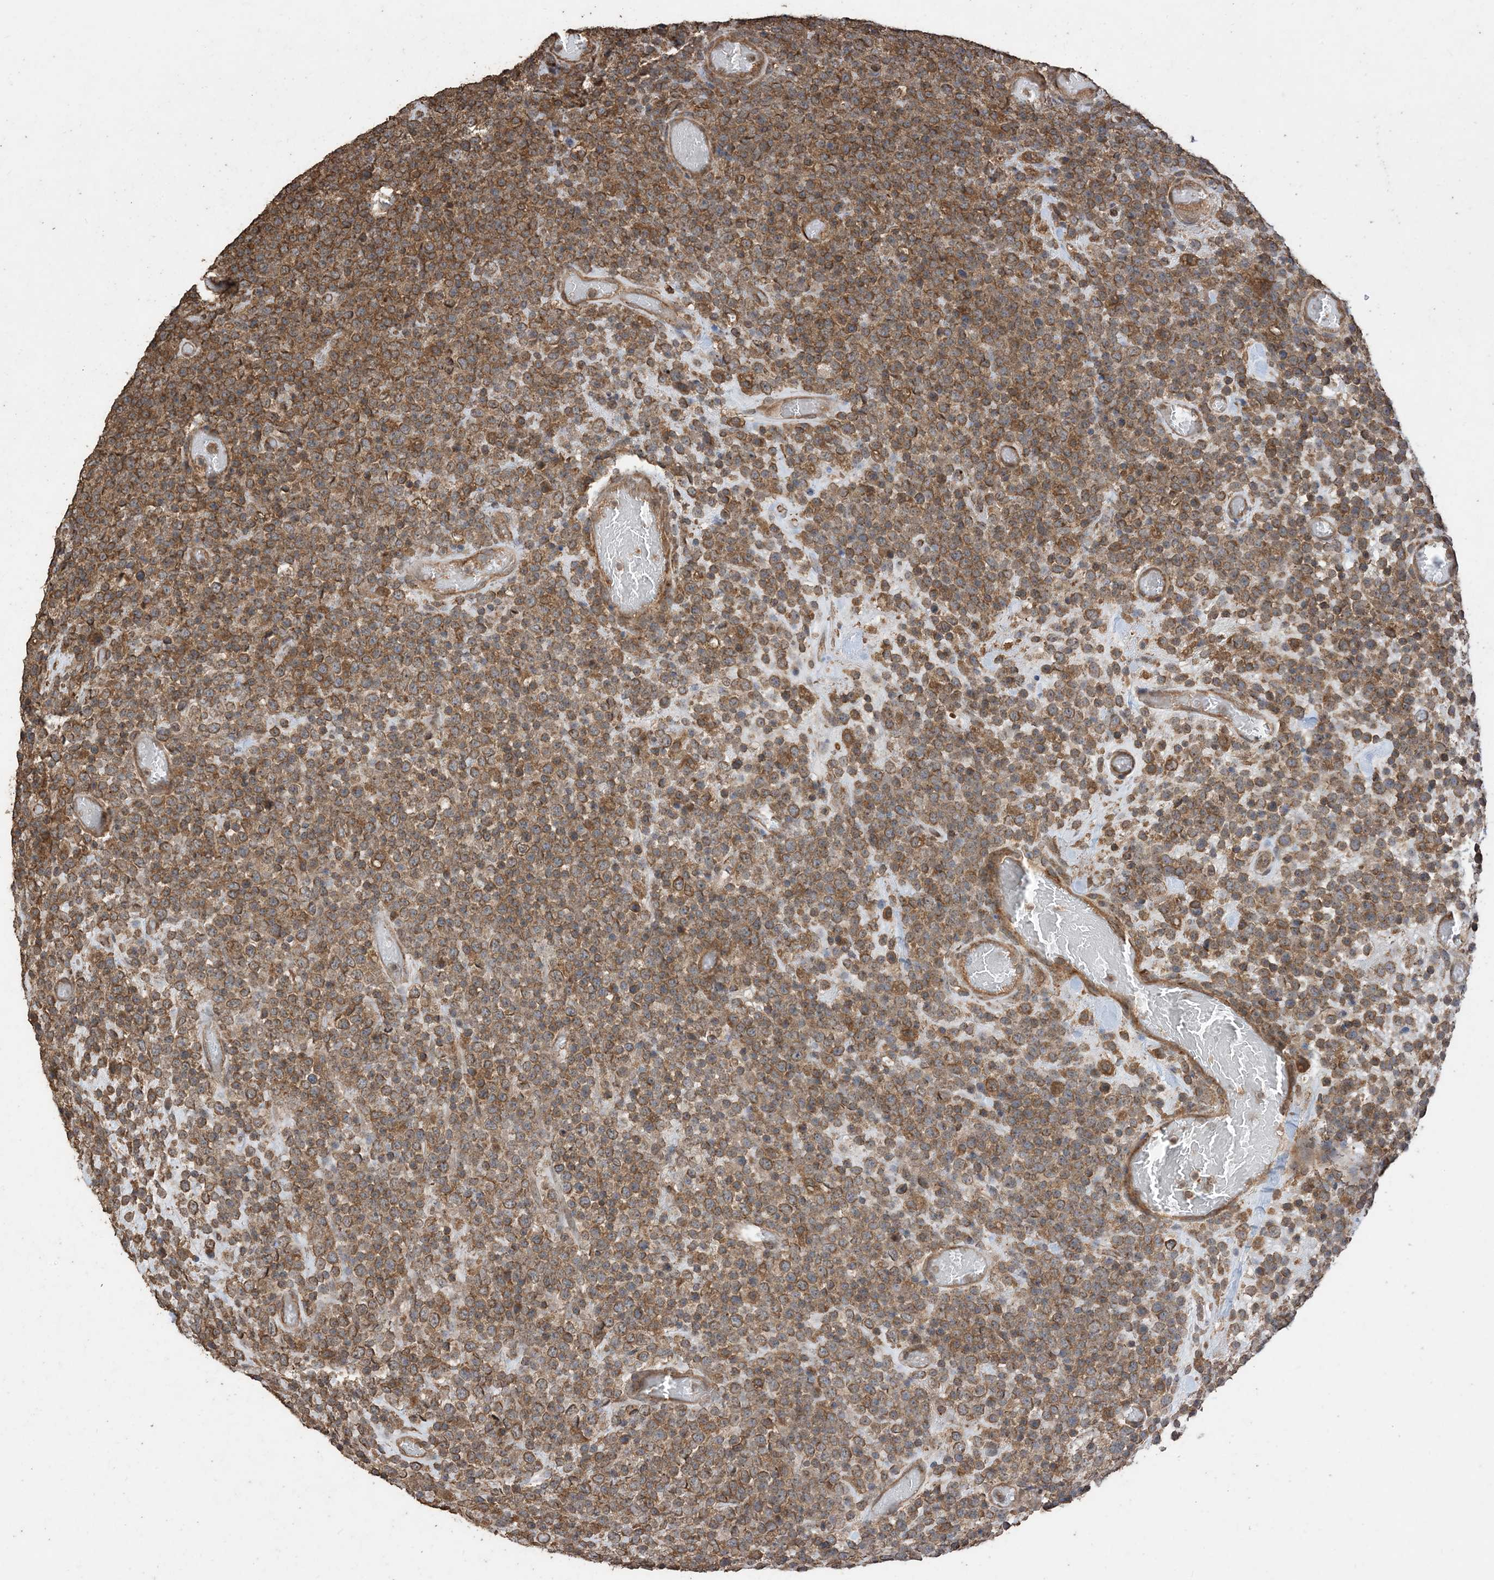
{"staining": {"intensity": "moderate", "quantity": ">75%", "location": "cytoplasmic/membranous"}, "tissue": "lymphoma", "cell_type": "Tumor cells", "image_type": "cancer", "snomed": [{"axis": "morphology", "description": "Malignant lymphoma, non-Hodgkin's type, High grade"}, {"axis": "topography", "description": "Colon"}], "caption": "Lymphoma stained with a protein marker shows moderate staining in tumor cells.", "gene": "ZKSCAN5", "patient": {"sex": "female", "age": 53}}